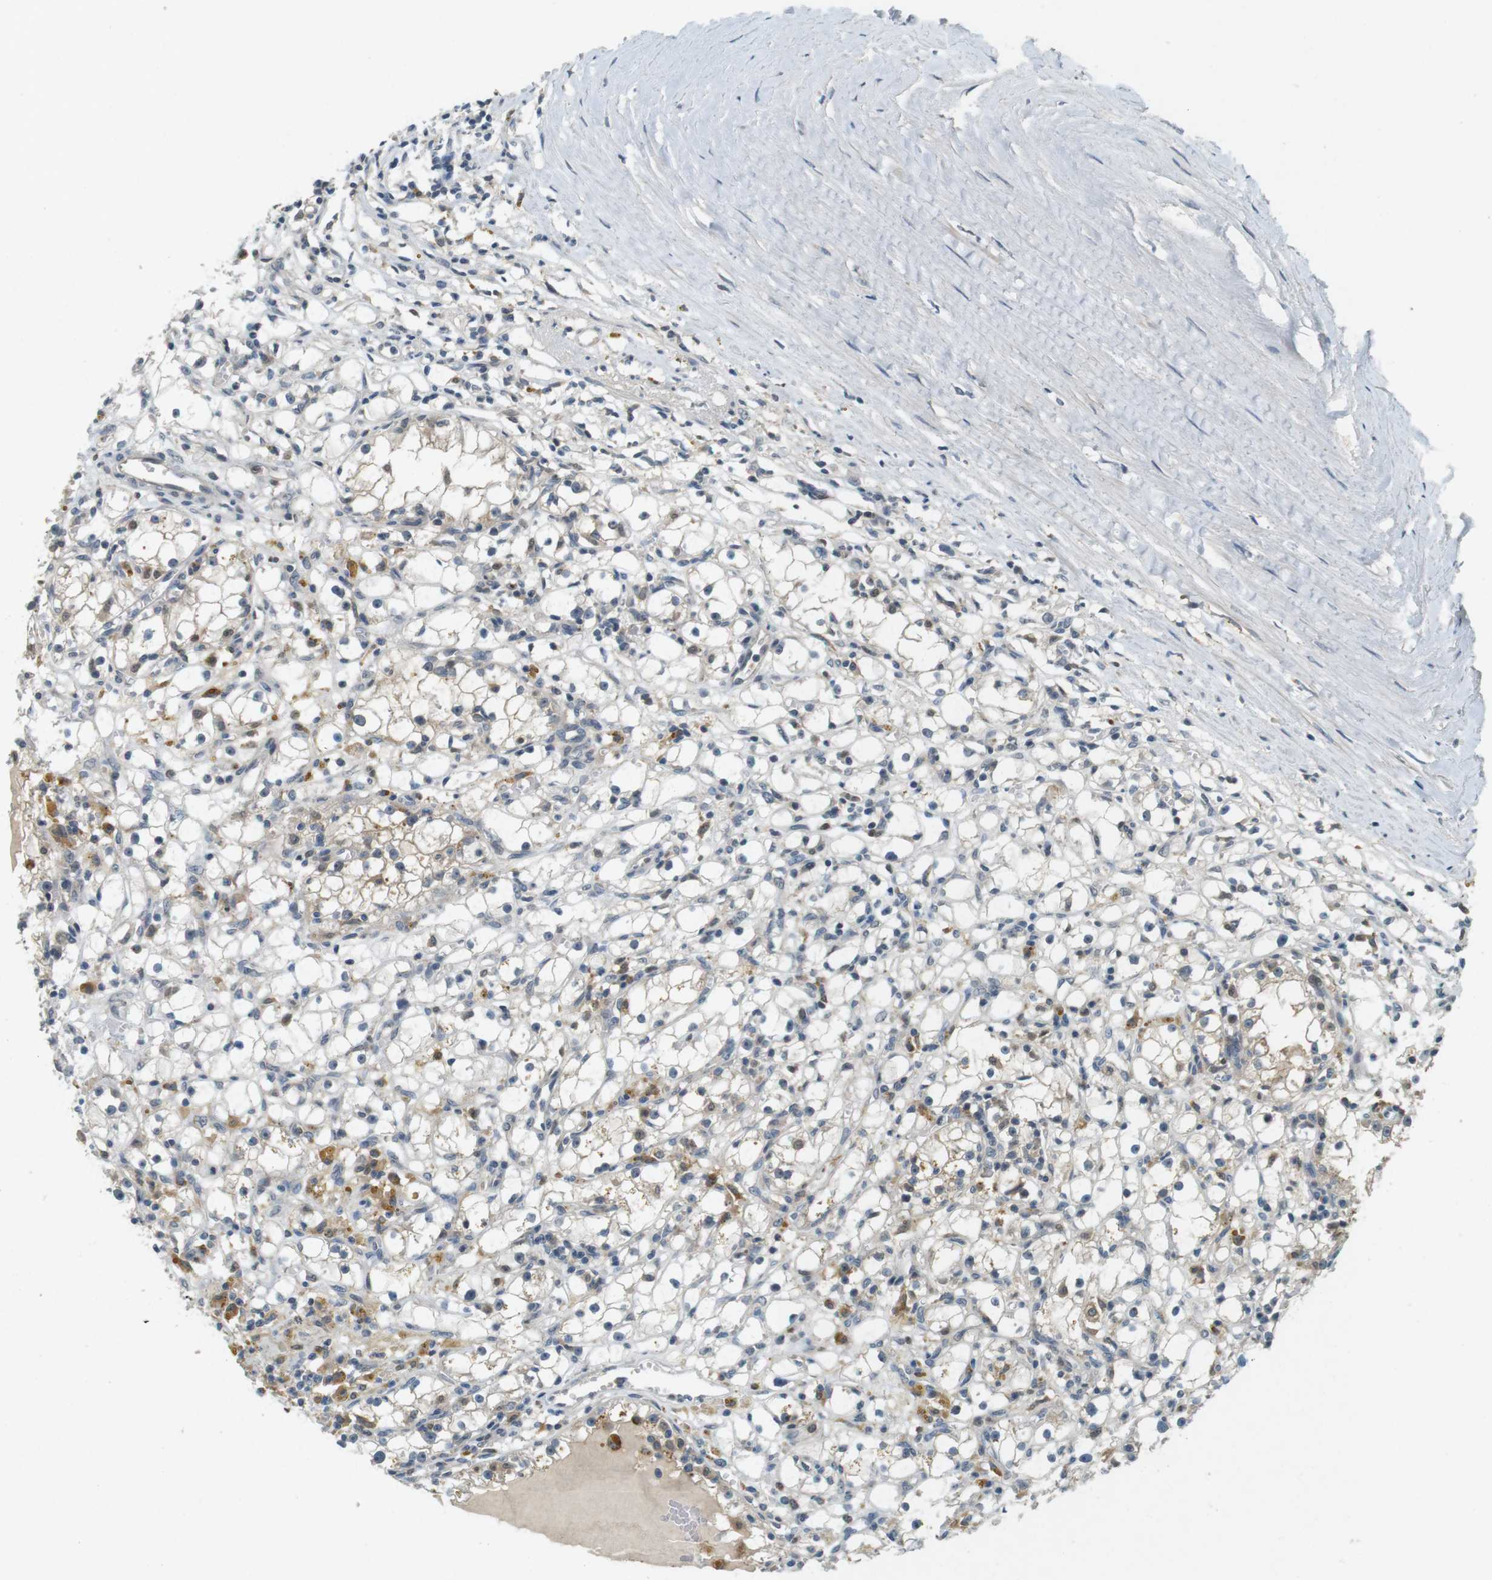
{"staining": {"intensity": "weak", "quantity": "<25%", "location": "cytoplasmic/membranous"}, "tissue": "renal cancer", "cell_type": "Tumor cells", "image_type": "cancer", "snomed": [{"axis": "morphology", "description": "Adenocarcinoma, NOS"}, {"axis": "topography", "description": "Kidney"}], "caption": "Tumor cells show no significant expression in renal cancer (adenocarcinoma).", "gene": "CDK14", "patient": {"sex": "male", "age": 56}}